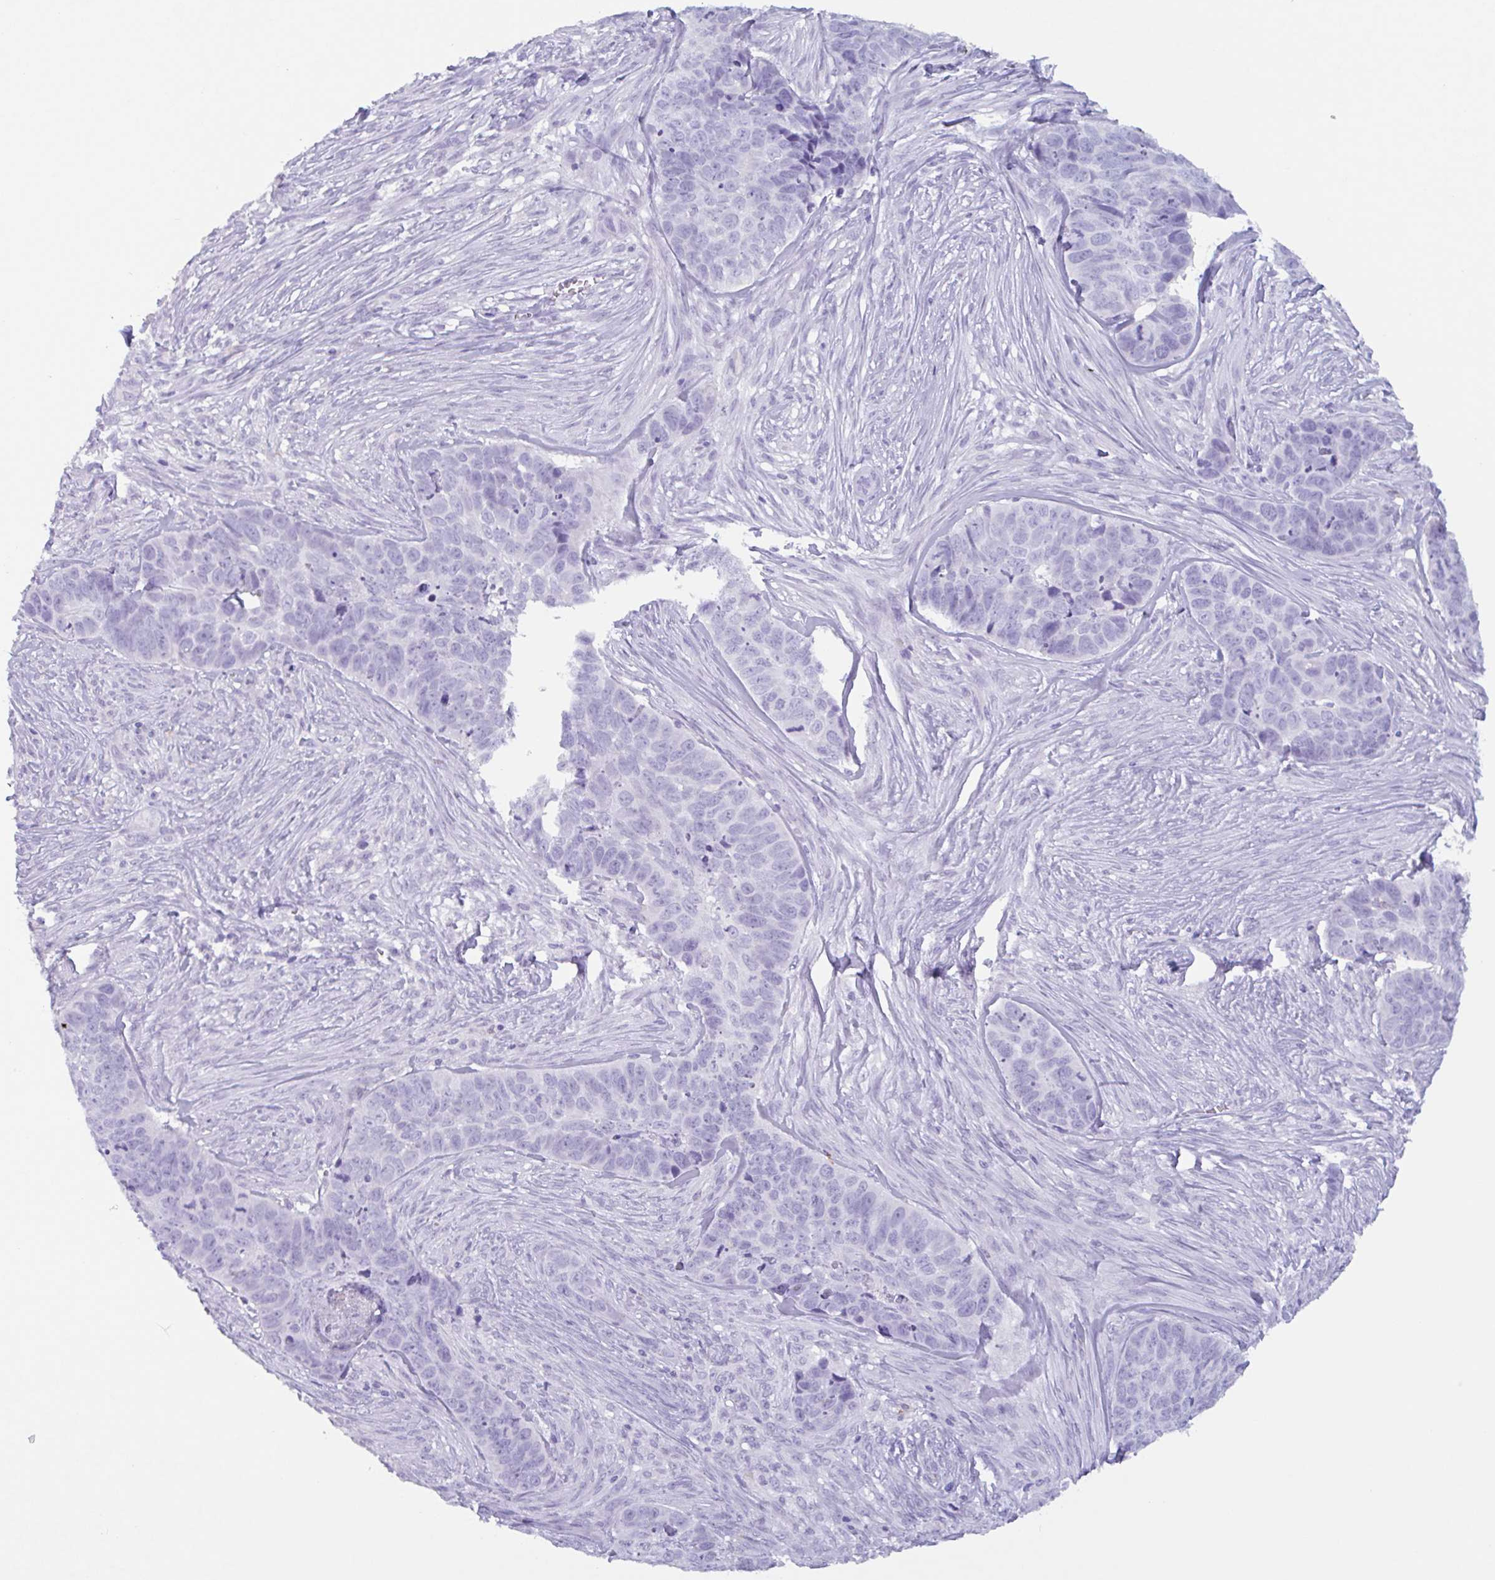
{"staining": {"intensity": "negative", "quantity": "none", "location": "none"}, "tissue": "skin cancer", "cell_type": "Tumor cells", "image_type": "cancer", "snomed": [{"axis": "morphology", "description": "Basal cell carcinoma"}, {"axis": "topography", "description": "Skin"}], "caption": "Tumor cells show no significant protein staining in basal cell carcinoma (skin).", "gene": "DTWD2", "patient": {"sex": "female", "age": 82}}